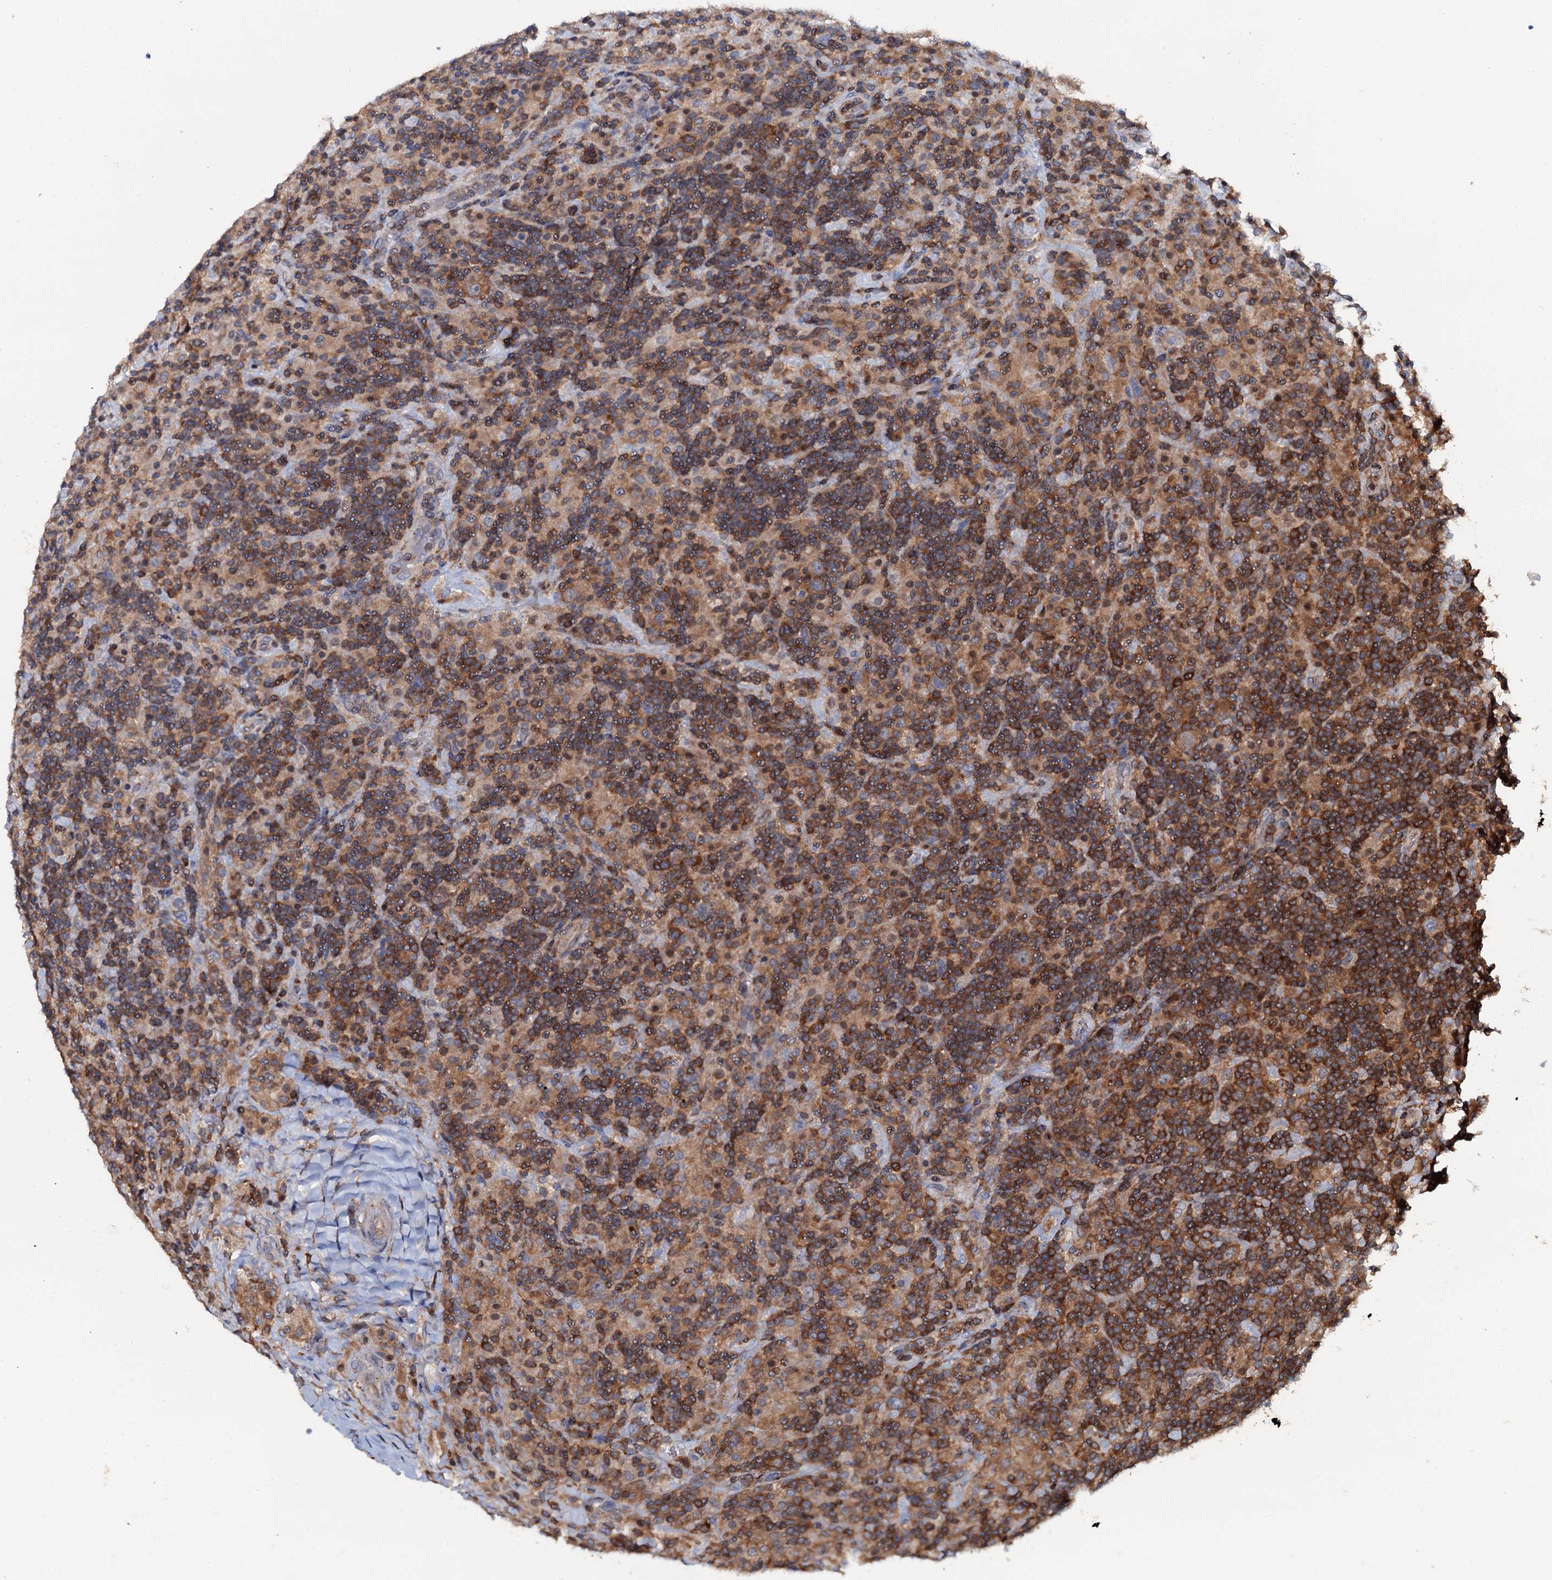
{"staining": {"intensity": "weak", "quantity": ">75%", "location": "cytoplasmic/membranous"}, "tissue": "lymphoma", "cell_type": "Tumor cells", "image_type": "cancer", "snomed": [{"axis": "morphology", "description": "Hodgkin's disease, NOS"}, {"axis": "topography", "description": "Lymph node"}], "caption": "Tumor cells reveal low levels of weak cytoplasmic/membranous expression in approximately >75% of cells in Hodgkin's disease.", "gene": "GRK2", "patient": {"sex": "male", "age": 70}}